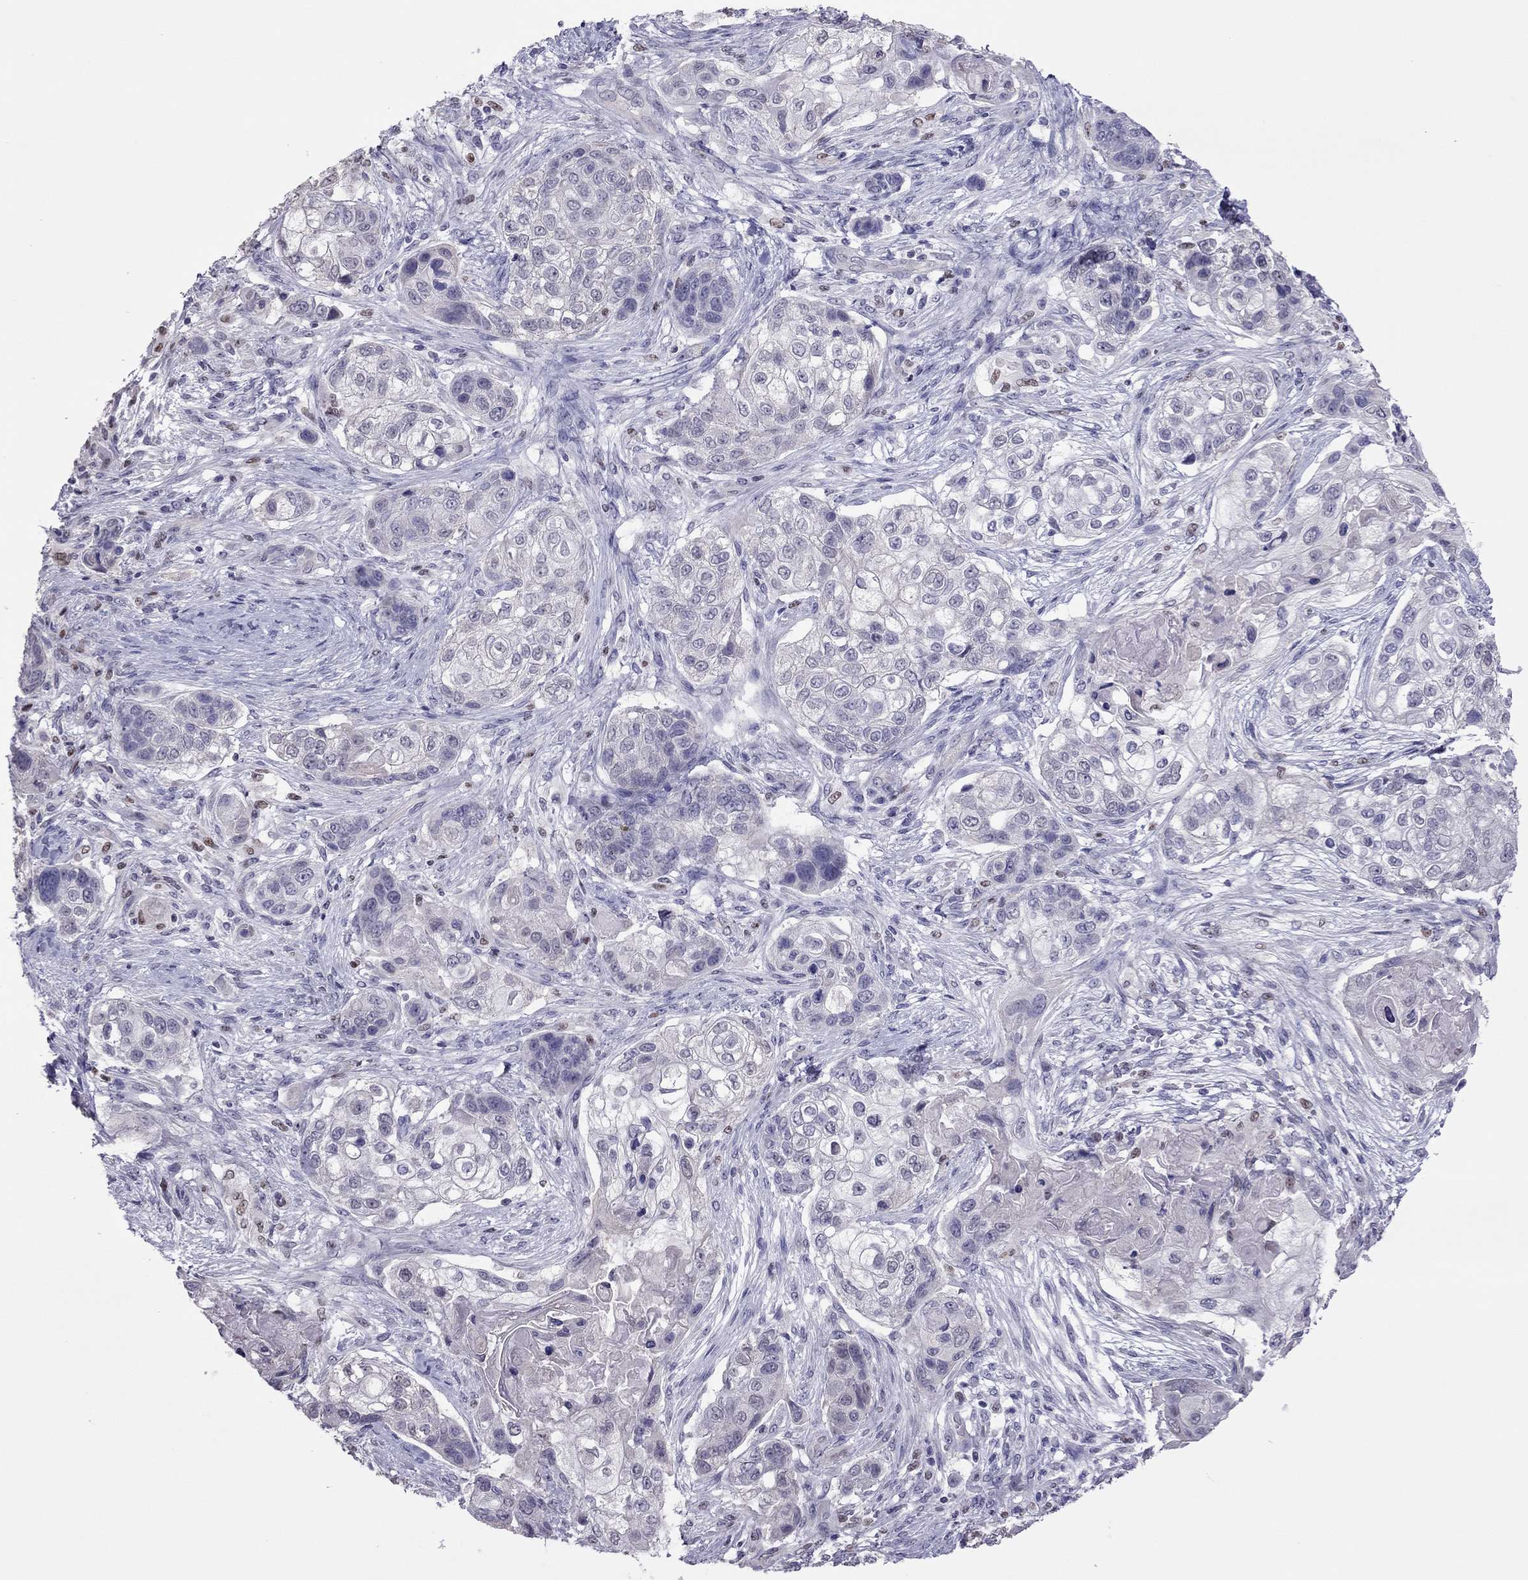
{"staining": {"intensity": "negative", "quantity": "none", "location": "none"}, "tissue": "lung cancer", "cell_type": "Tumor cells", "image_type": "cancer", "snomed": [{"axis": "morphology", "description": "Squamous cell carcinoma, NOS"}, {"axis": "topography", "description": "Lung"}], "caption": "Photomicrograph shows no significant protein expression in tumor cells of squamous cell carcinoma (lung). The staining is performed using DAB brown chromogen with nuclei counter-stained in using hematoxylin.", "gene": "SPINT3", "patient": {"sex": "male", "age": 69}}